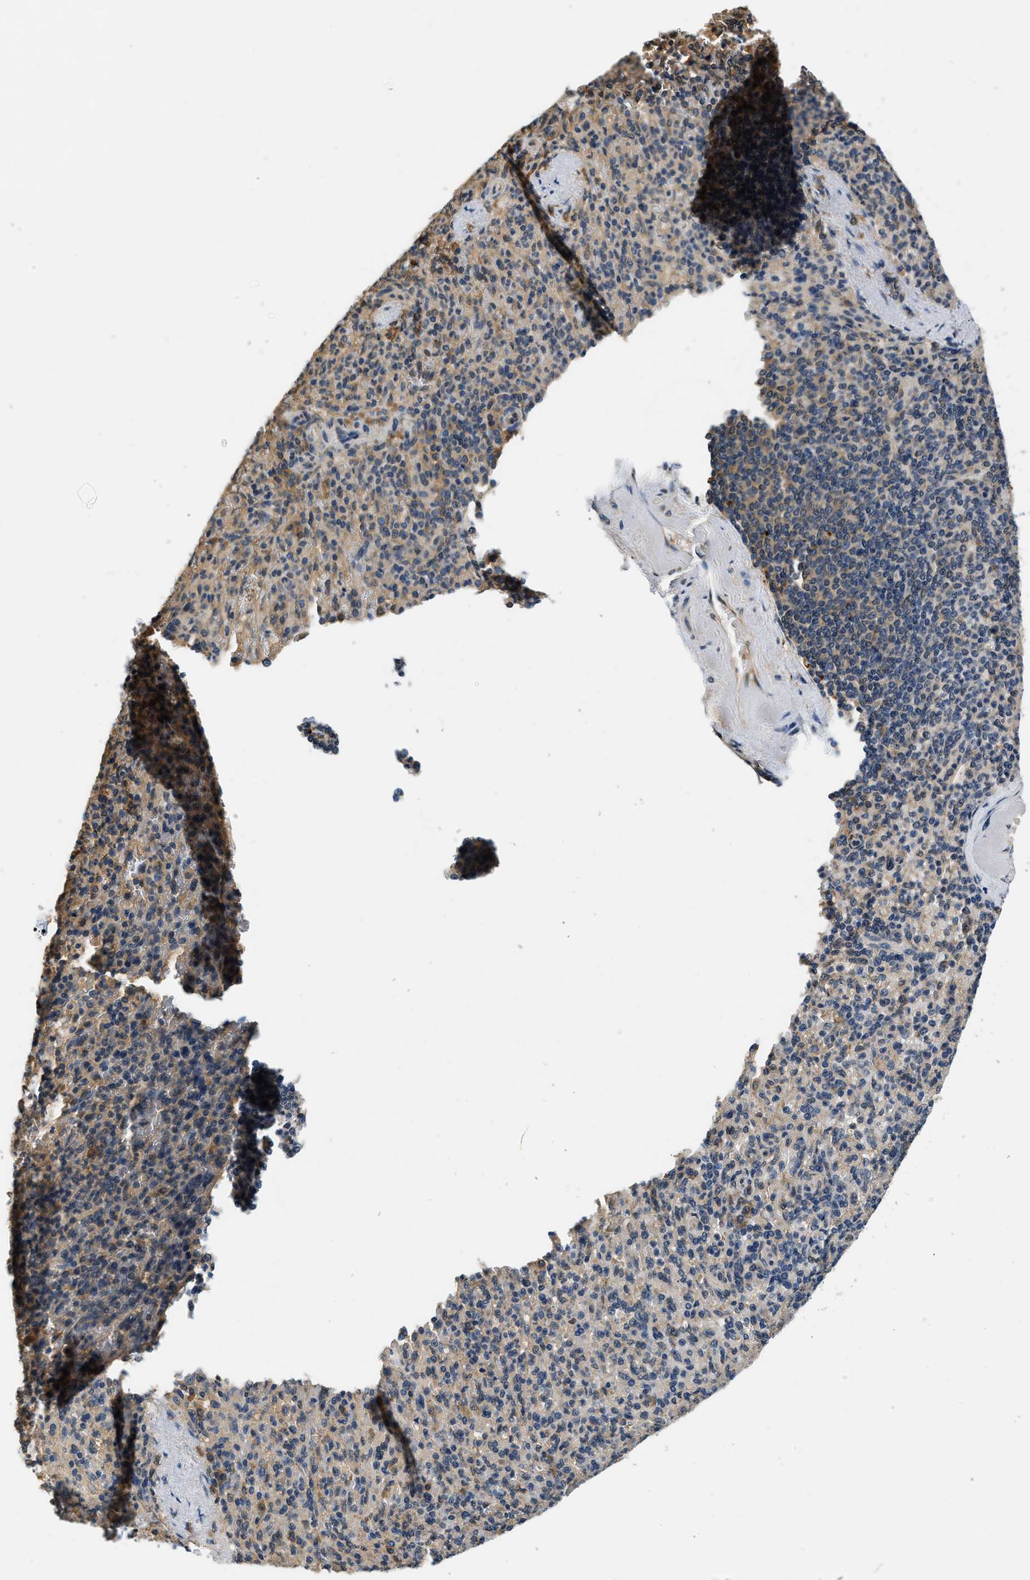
{"staining": {"intensity": "weak", "quantity": "25%-75%", "location": "cytoplasmic/membranous"}, "tissue": "spleen", "cell_type": "Cells in red pulp", "image_type": "normal", "snomed": [{"axis": "morphology", "description": "Normal tissue, NOS"}, {"axis": "topography", "description": "Spleen"}], "caption": "Spleen stained with immunohistochemistry exhibits weak cytoplasmic/membranous expression in about 25%-75% of cells in red pulp. (DAB (3,3'-diaminobenzidine) IHC with brightfield microscopy, high magnification).", "gene": "BCL7C", "patient": {"sex": "female", "age": 74}}